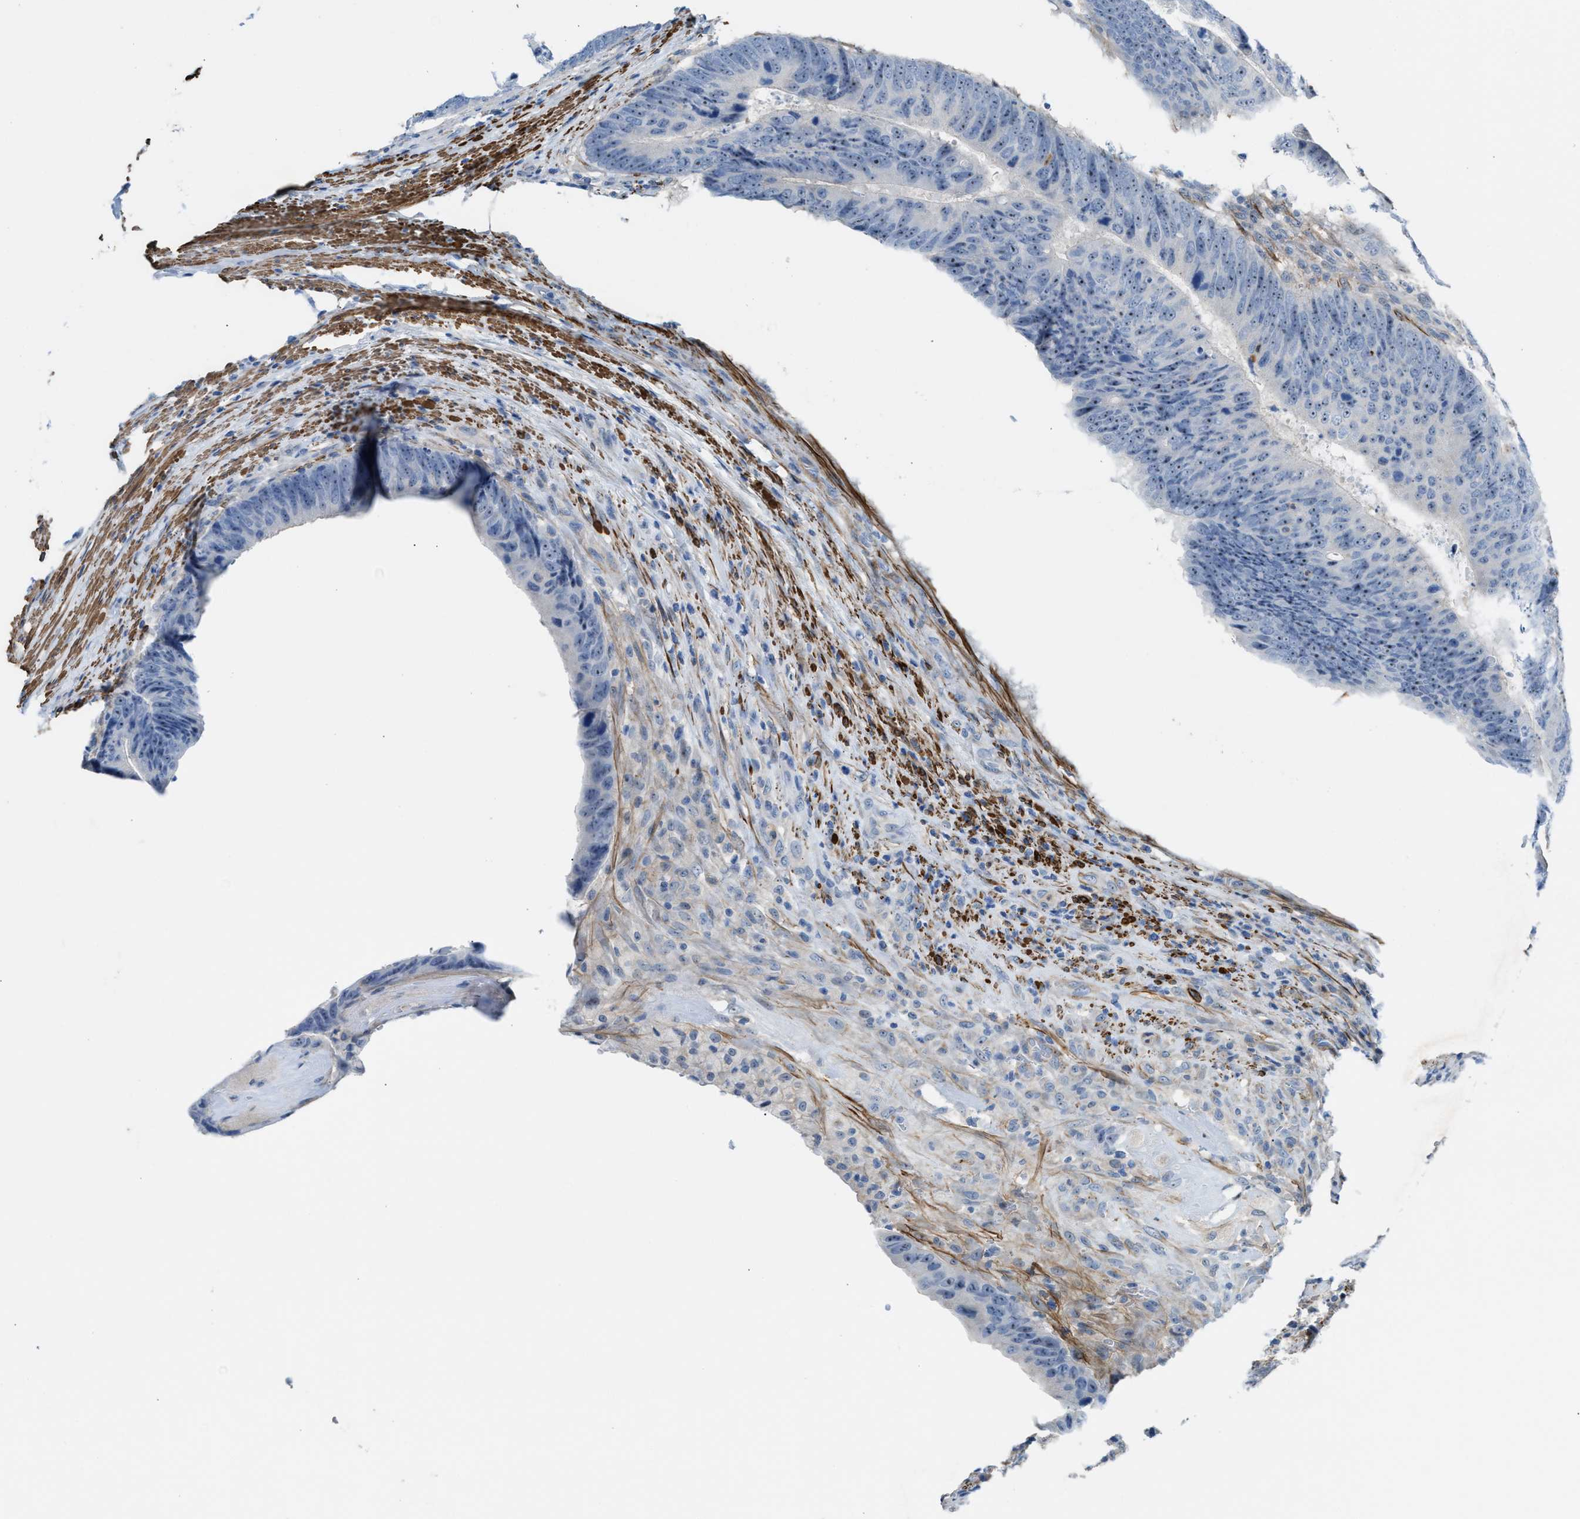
{"staining": {"intensity": "negative", "quantity": "none", "location": "none"}, "tissue": "colorectal cancer", "cell_type": "Tumor cells", "image_type": "cancer", "snomed": [{"axis": "morphology", "description": "Adenocarcinoma, NOS"}, {"axis": "topography", "description": "Colon"}], "caption": "An immunohistochemistry image of adenocarcinoma (colorectal) is shown. There is no staining in tumor cells of adenocarcinoma (colorectal).", "gene": "NQO2", "patient": {"sex": "male", "age": 56}}